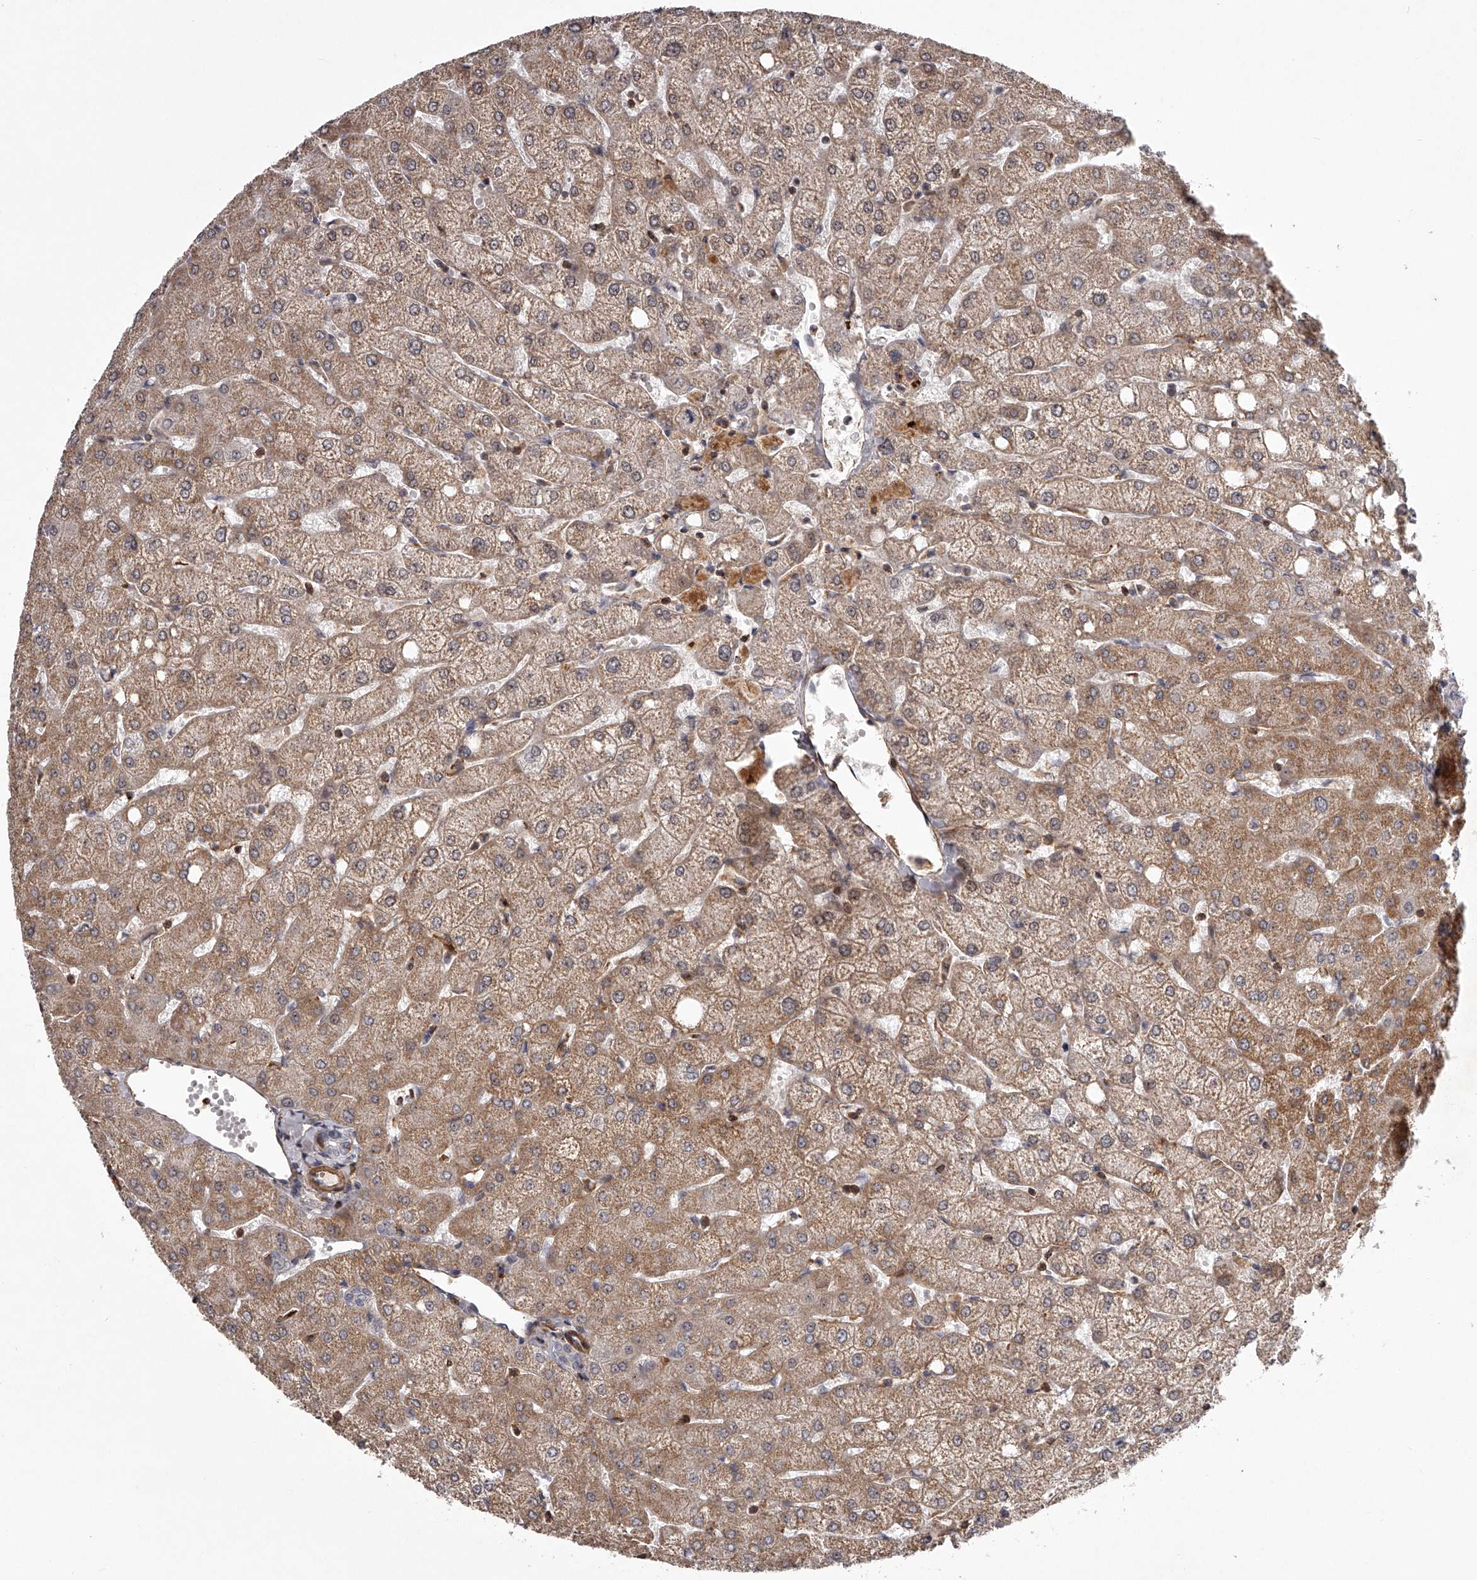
{"staining": {"intensity": "moderate", "quantity": "<25%", "location": "cytoplasmic/membranous"}, "tissue": "liver", "cell_type": "Cholangiocytes", "image_type": "normal", "snomed": [{"axis": "morphology", "description": "Normal tissue, NOS"}, {"axis": "topography", "description": "Liver"}], "caption": "Cholangiocytes demonstrate low levels of moderate cytoplasmic/membranous positivity in about <25% of cells in benign human liver. (Stains: DAB in brown, nuclei in blue, Microscopy: brightfield microscopy at high magnification).", "gene": "RRP36", "patient": {"sex": "female", "age": 54}}